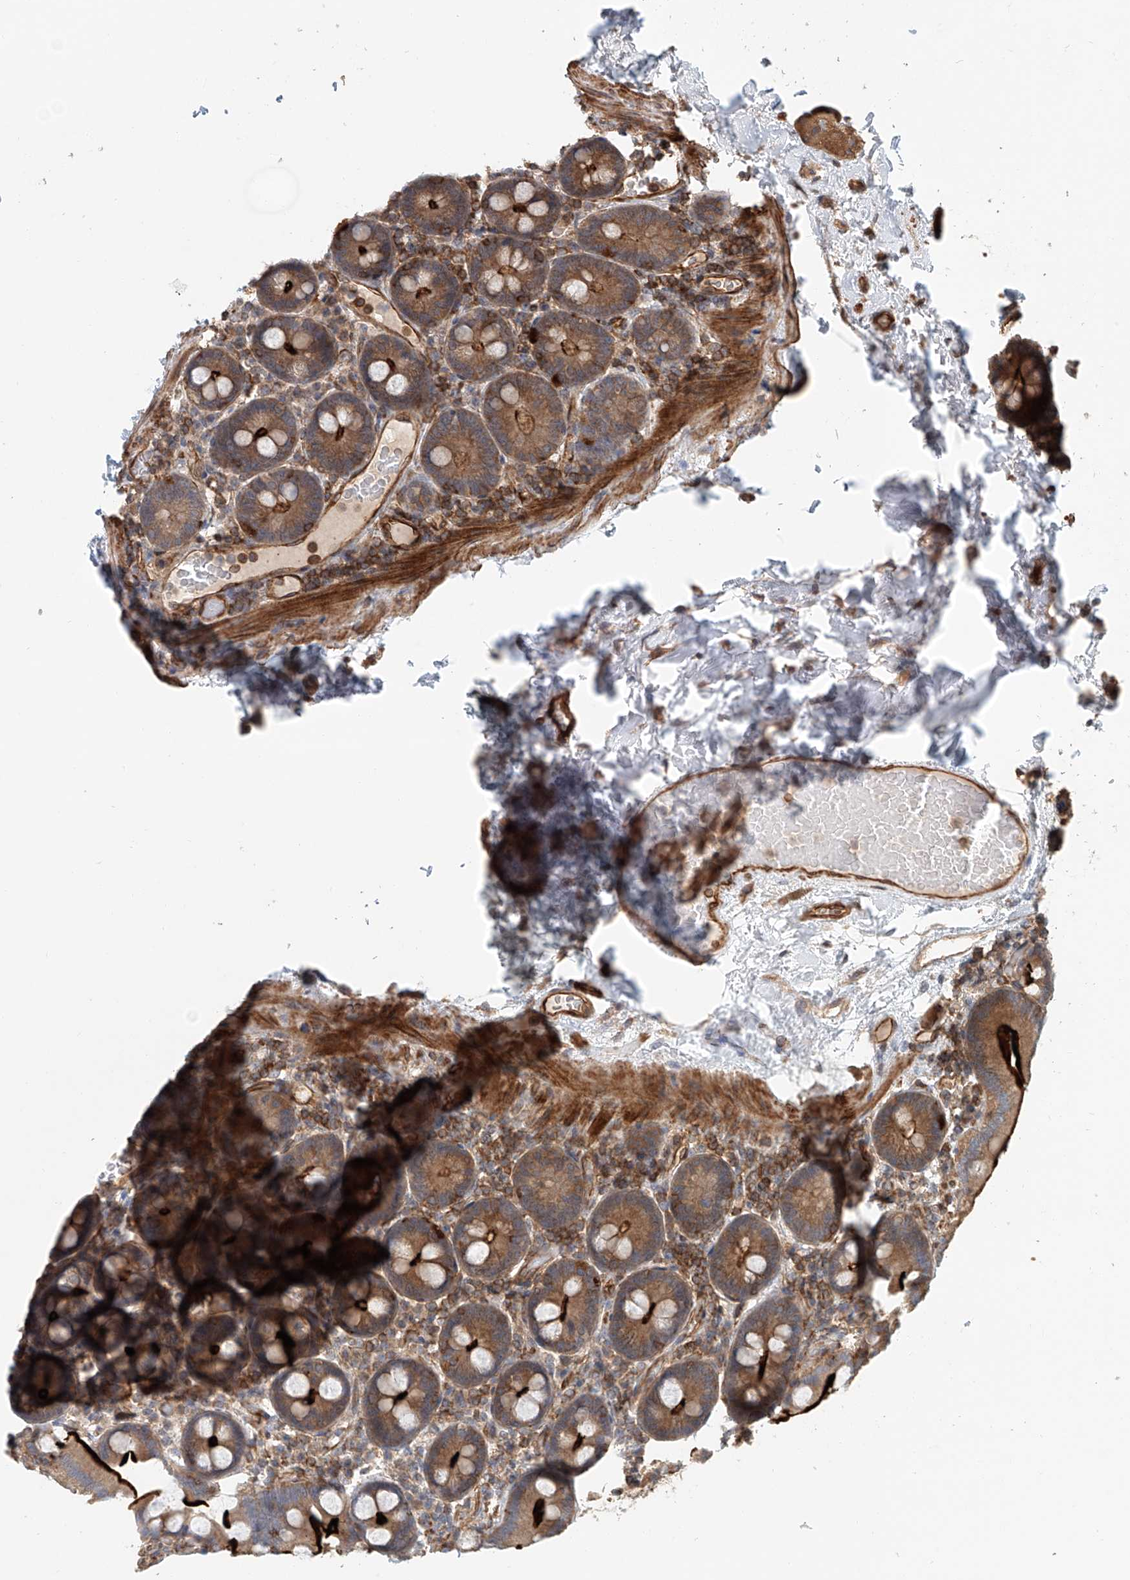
{"staining": {"intensity": "strong", "quantity": "25%-75%", "location": "cytoplasmic/membranous"}, "tissue": "duodenum", "cell_type": "Glandular cells", "image_type": "normal", "snomed": [{"axis": "morphology", "description": "Normal tissue, NOS"}, {"axis": "topography", "description": "Duodenum"}], "caption": "Glandular cells demonstrate strong cytoplasmic/membranous positivity in approximately 25%-75% of cells in normal duodenum.", "gene": "FRYL", "patient": {"sex": "male", "age": 55}}